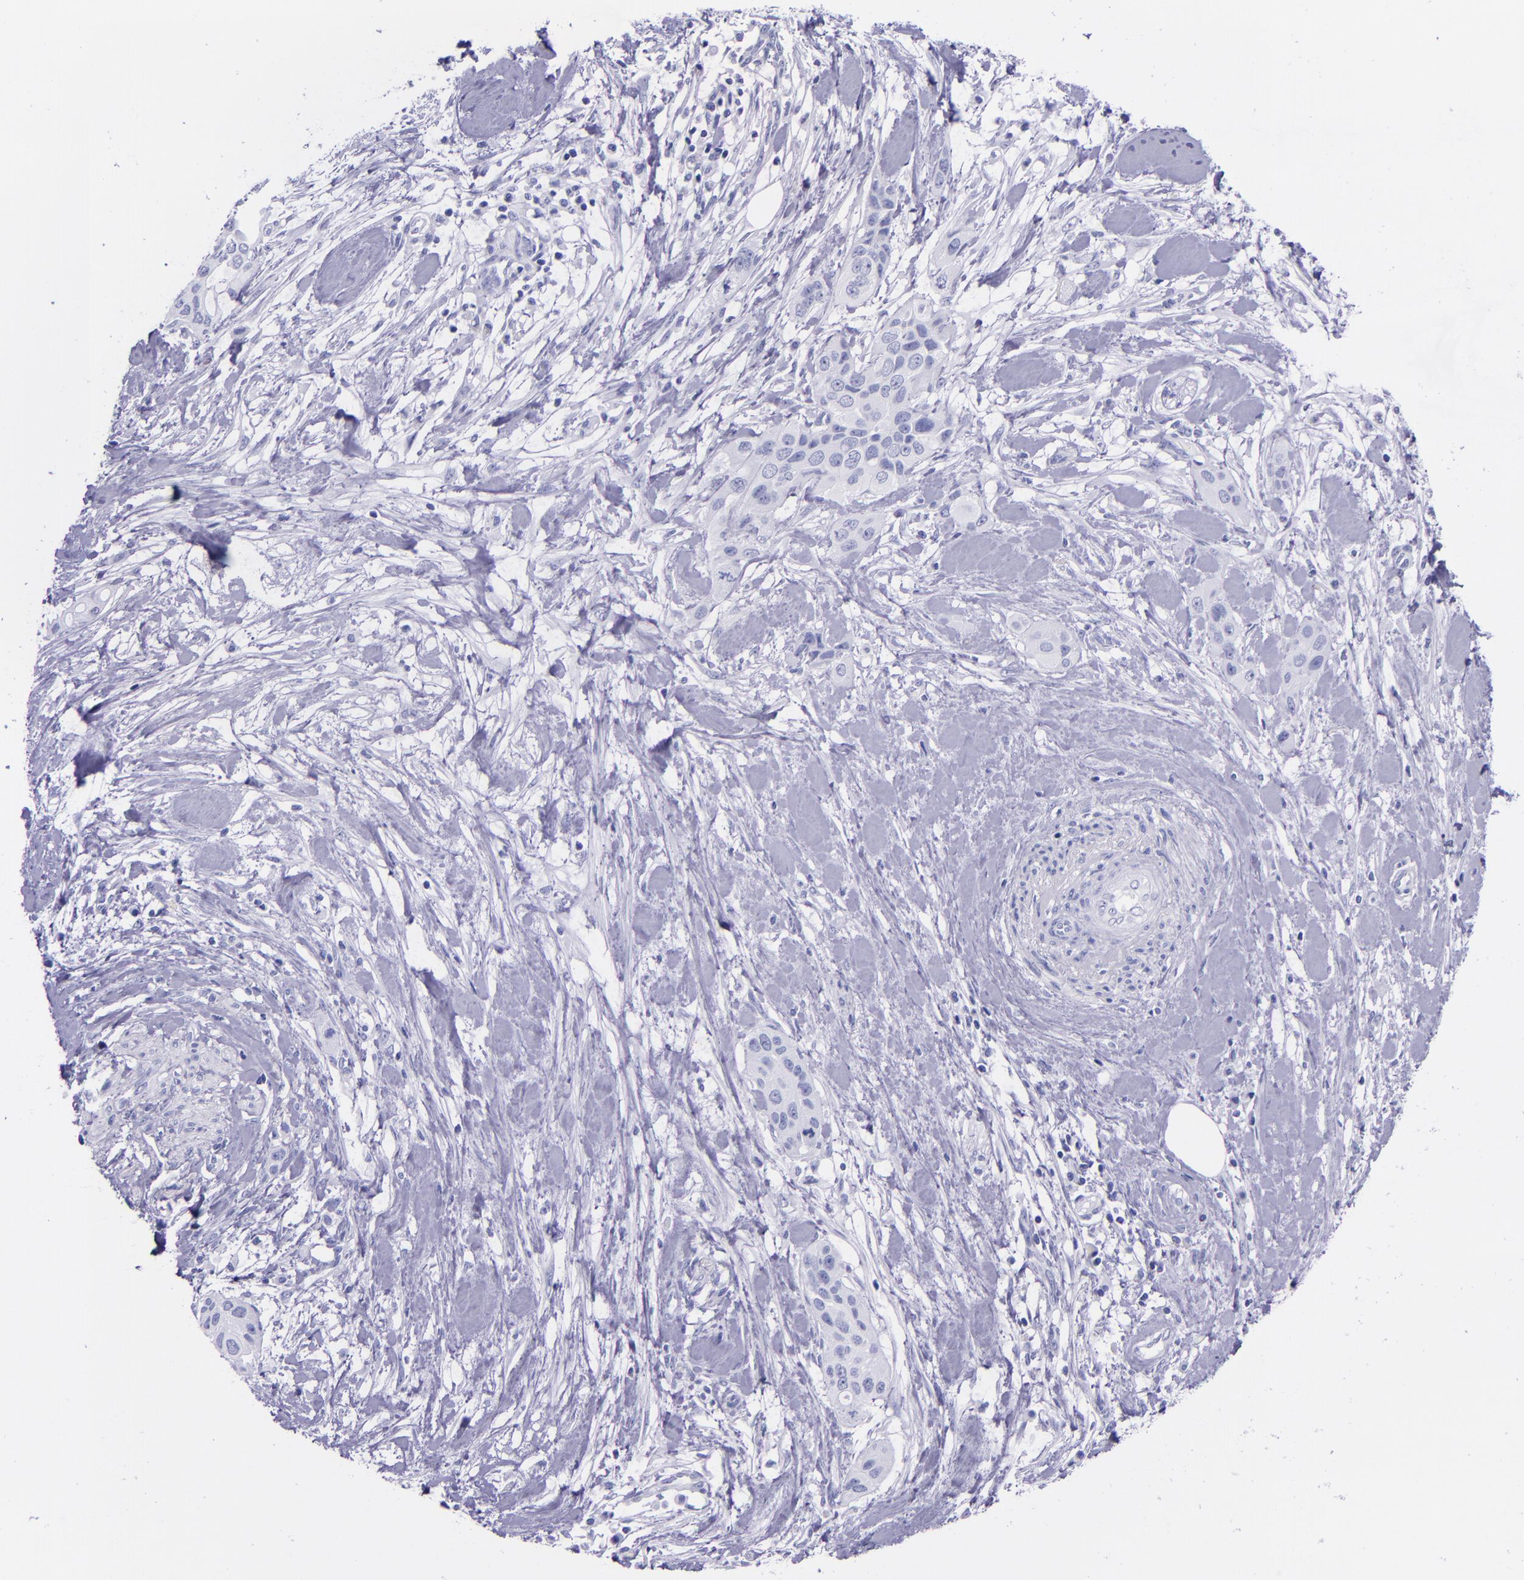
{"staining": {"intensity": "negative", "quantity": "none", "location": "none"}, "tissue": "pancreatic cancer", "cell_type": "Tumor cells", "image_type": "cancer", "snomed": [{"axis": "morphology", "description": "Adenocarcinoma, NOS"}, {"axis": "topography", "description": "Pancreas"}], "caption": "Immunohistochemistry image of human pancreatic cancer (adenocarcinoma) stained for a protein (brown), which reveals no expression in tumor cells.", "gene": "MBP", "patient": {"sex": "female", "age": 60}}